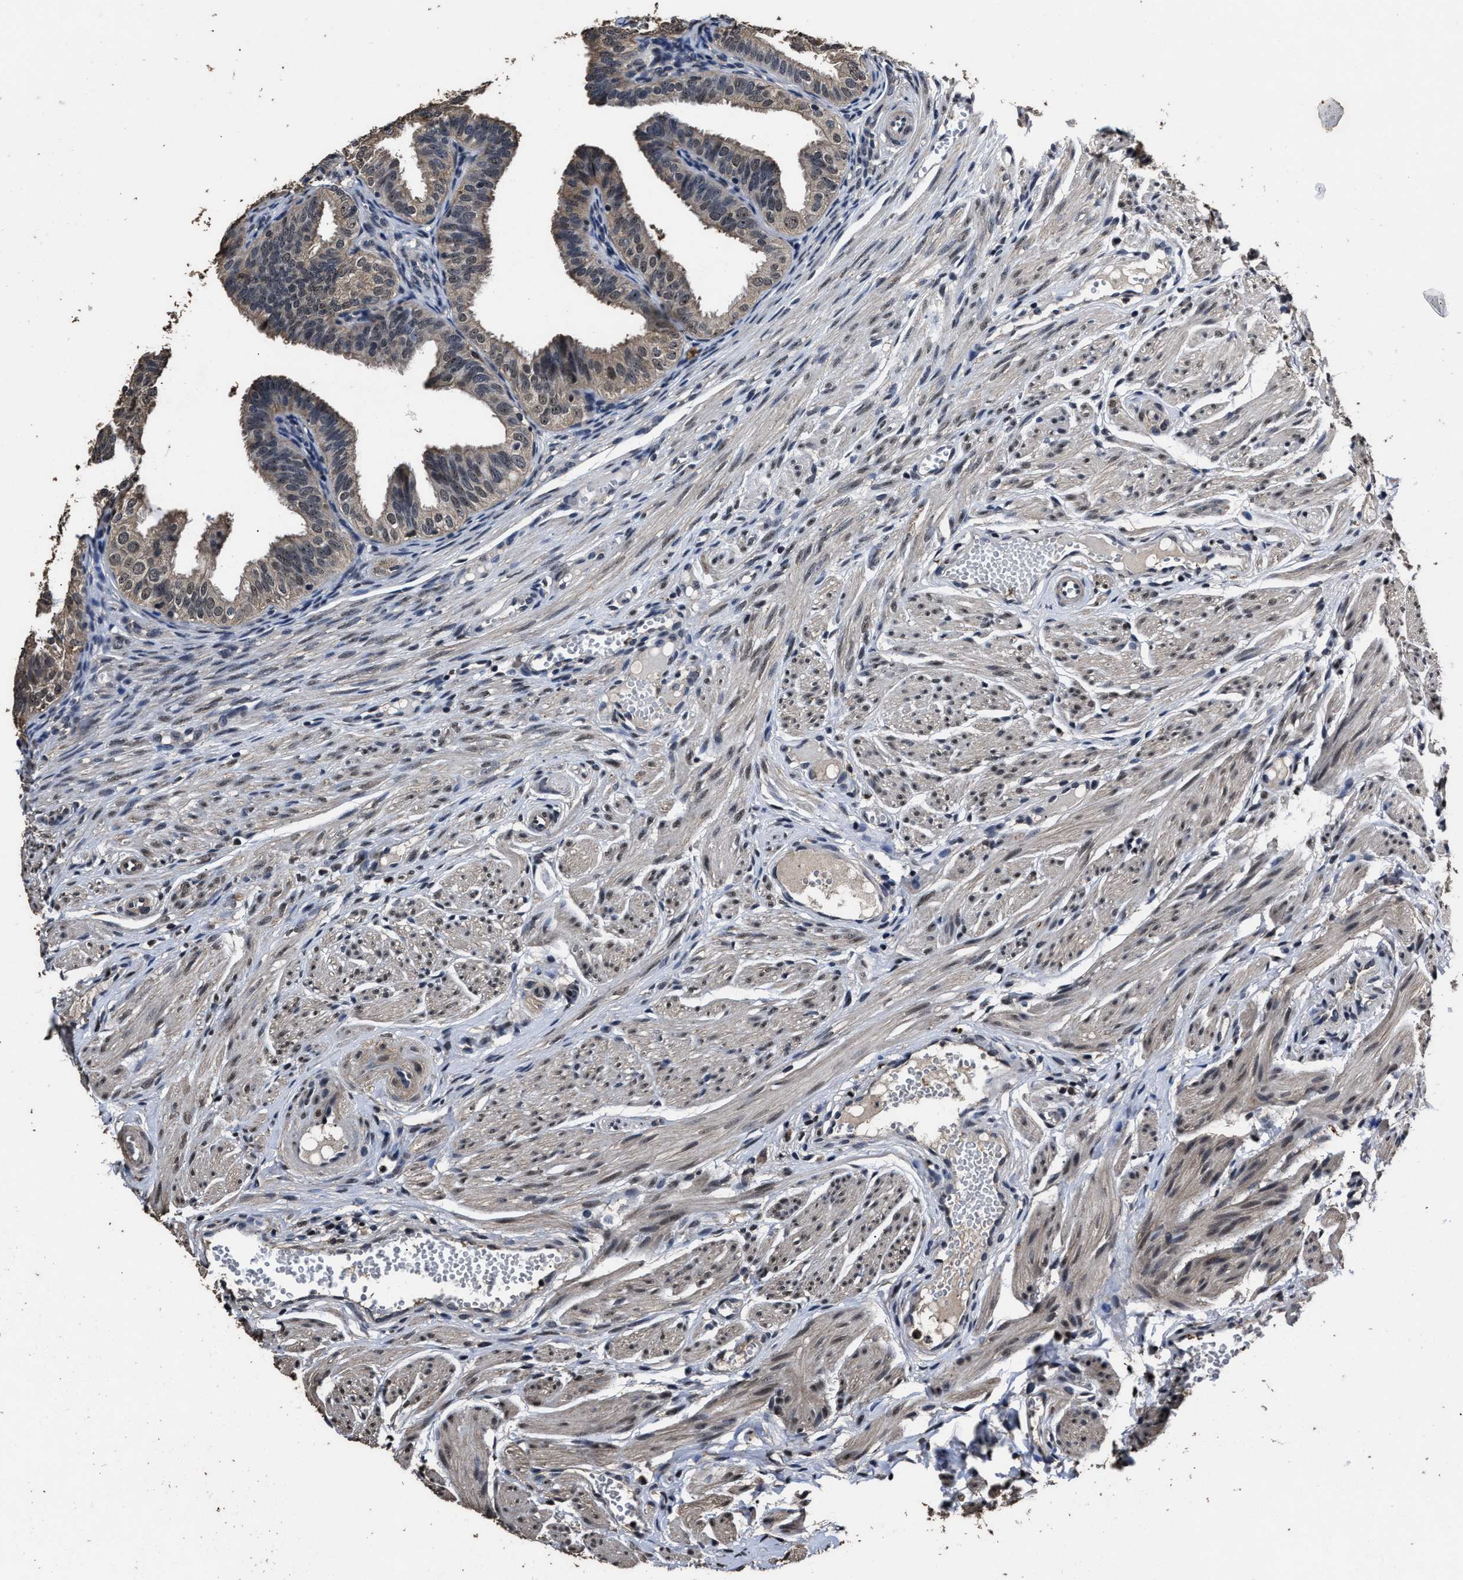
{"staining": {"intensity": "weak", "quantity": ">75%", "location": "cytoplasmic/membranous"}, "tissue": "fallopian tube", "cell_type": "Glandular cells", "image_type": "normal", "snomed": [{"axis": "morphology", "description": "Normal tissue, NOS"}, {"axis": "topography", "description": "Fallopian tube"}], "caption": "Benign fallopian tube was stained to show a protein in brown. There is low levels of weak cytoplasmic/membranous expression in approximately >75% of glandular cells. The protein is stained brown, and the nuclei are stained in blue (DAB (3,3'-diaminobenzidine) IHC with brightfield microscopy, high magnification).", "gene": "RSBN1L", "patient": {"sex": "female", "age": 35}}